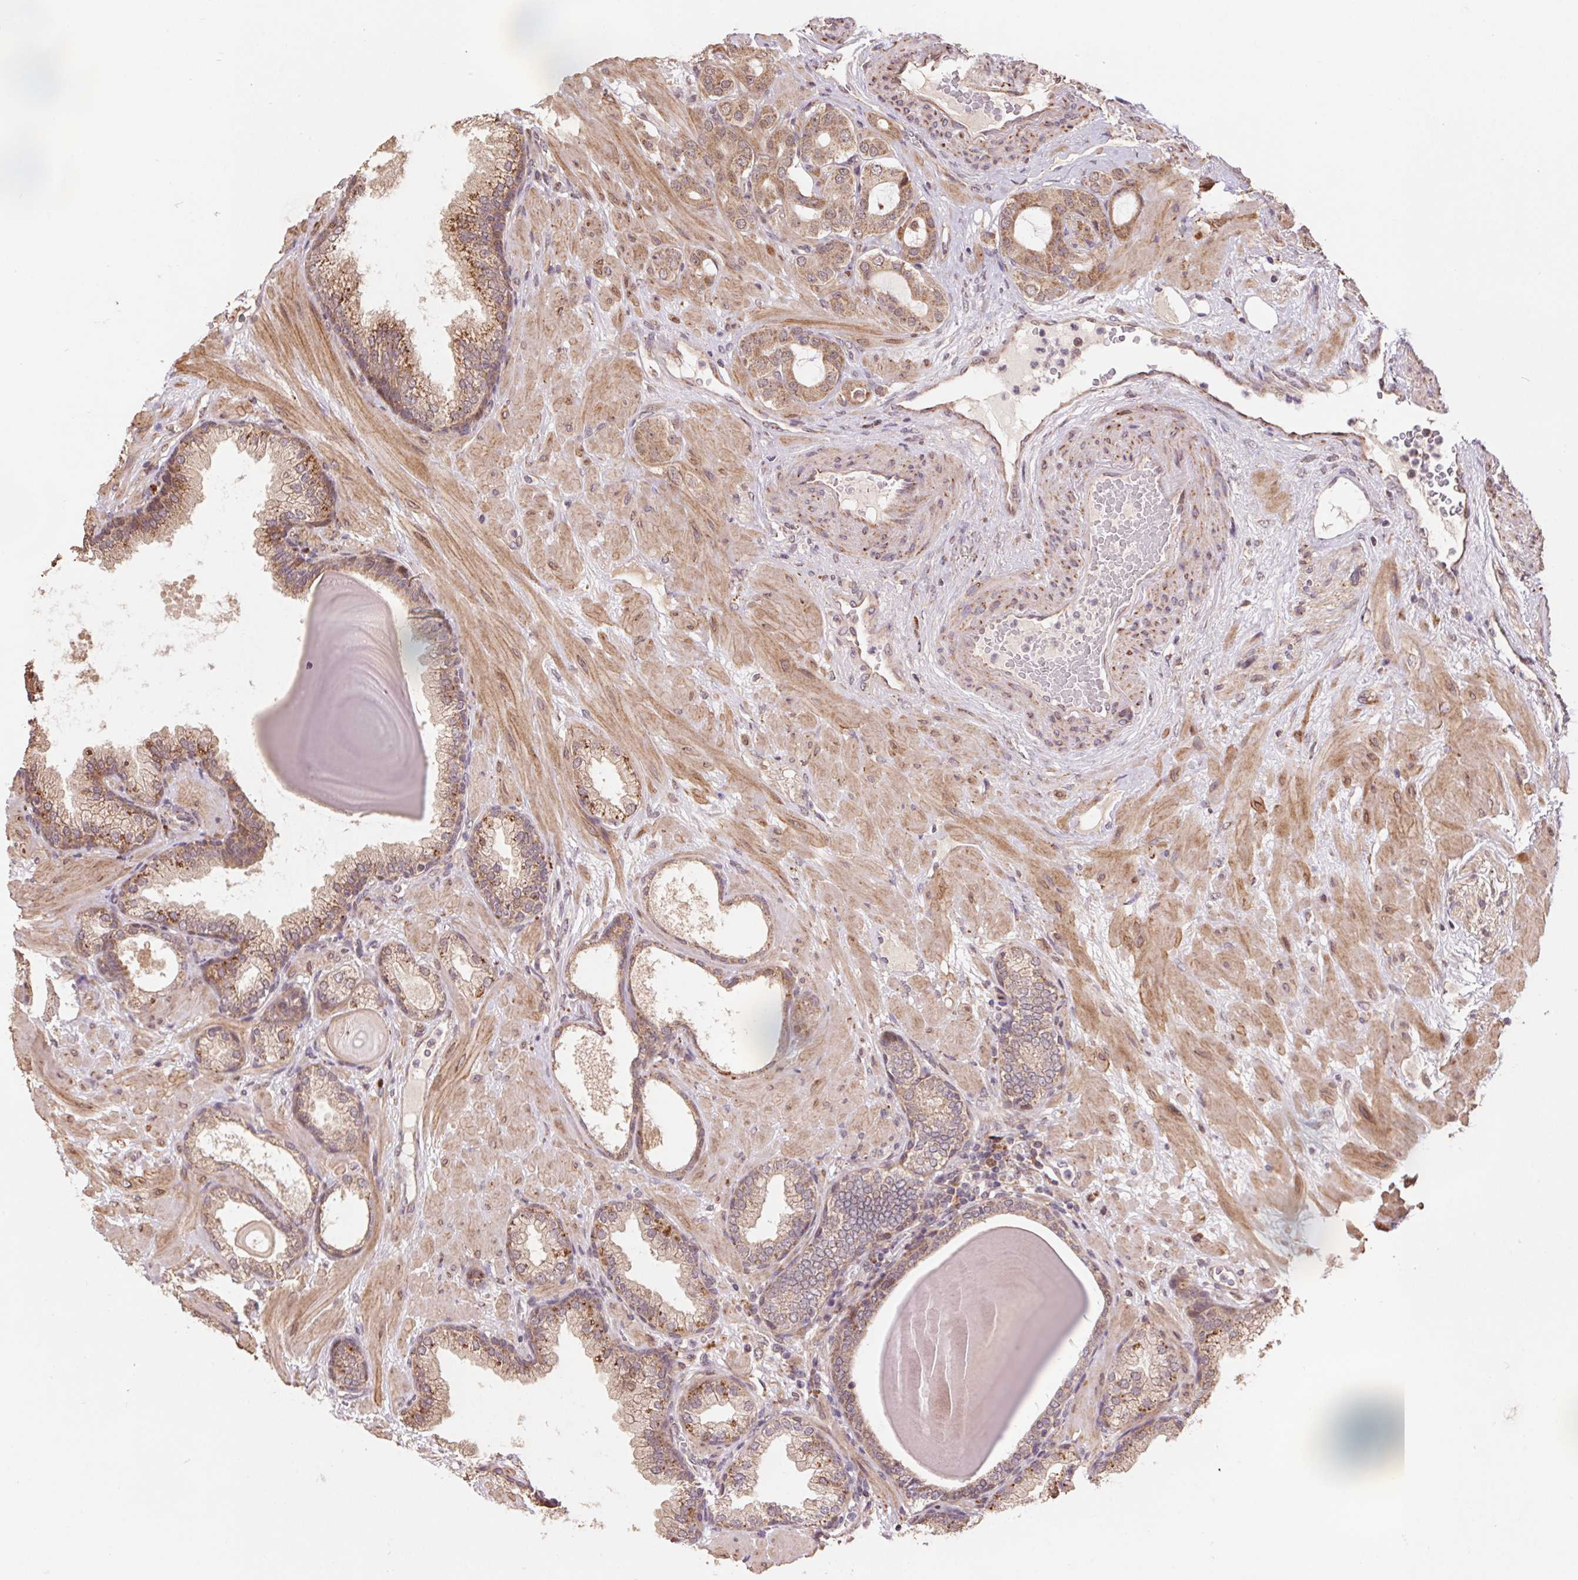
{"staining": {"intensity": "weak", "quantity": ">75%", "location": "cytoplasmic/membranous"}, "tissue": "prostate cancer", "cell_type": "Tumor cells", "image_type": "cancer", "snomed": [{"axis": "morphology", "description": "Adenocarcinoma, Low grade"}, {"axis": "topography", "description": "Prostate"}], "caption": "High-magnification brightfield microscopy of prostate cancer stained with DAB (3,3'-diaminobenzidine) (brown) and counterstained with hematoxylin (blue). tumor cells exhibit weak cytoplasmic/membranous expression is identified in about>75% of cells.", "gene": "PDHA1", "patient": {"sex": "male", "age": 57}}